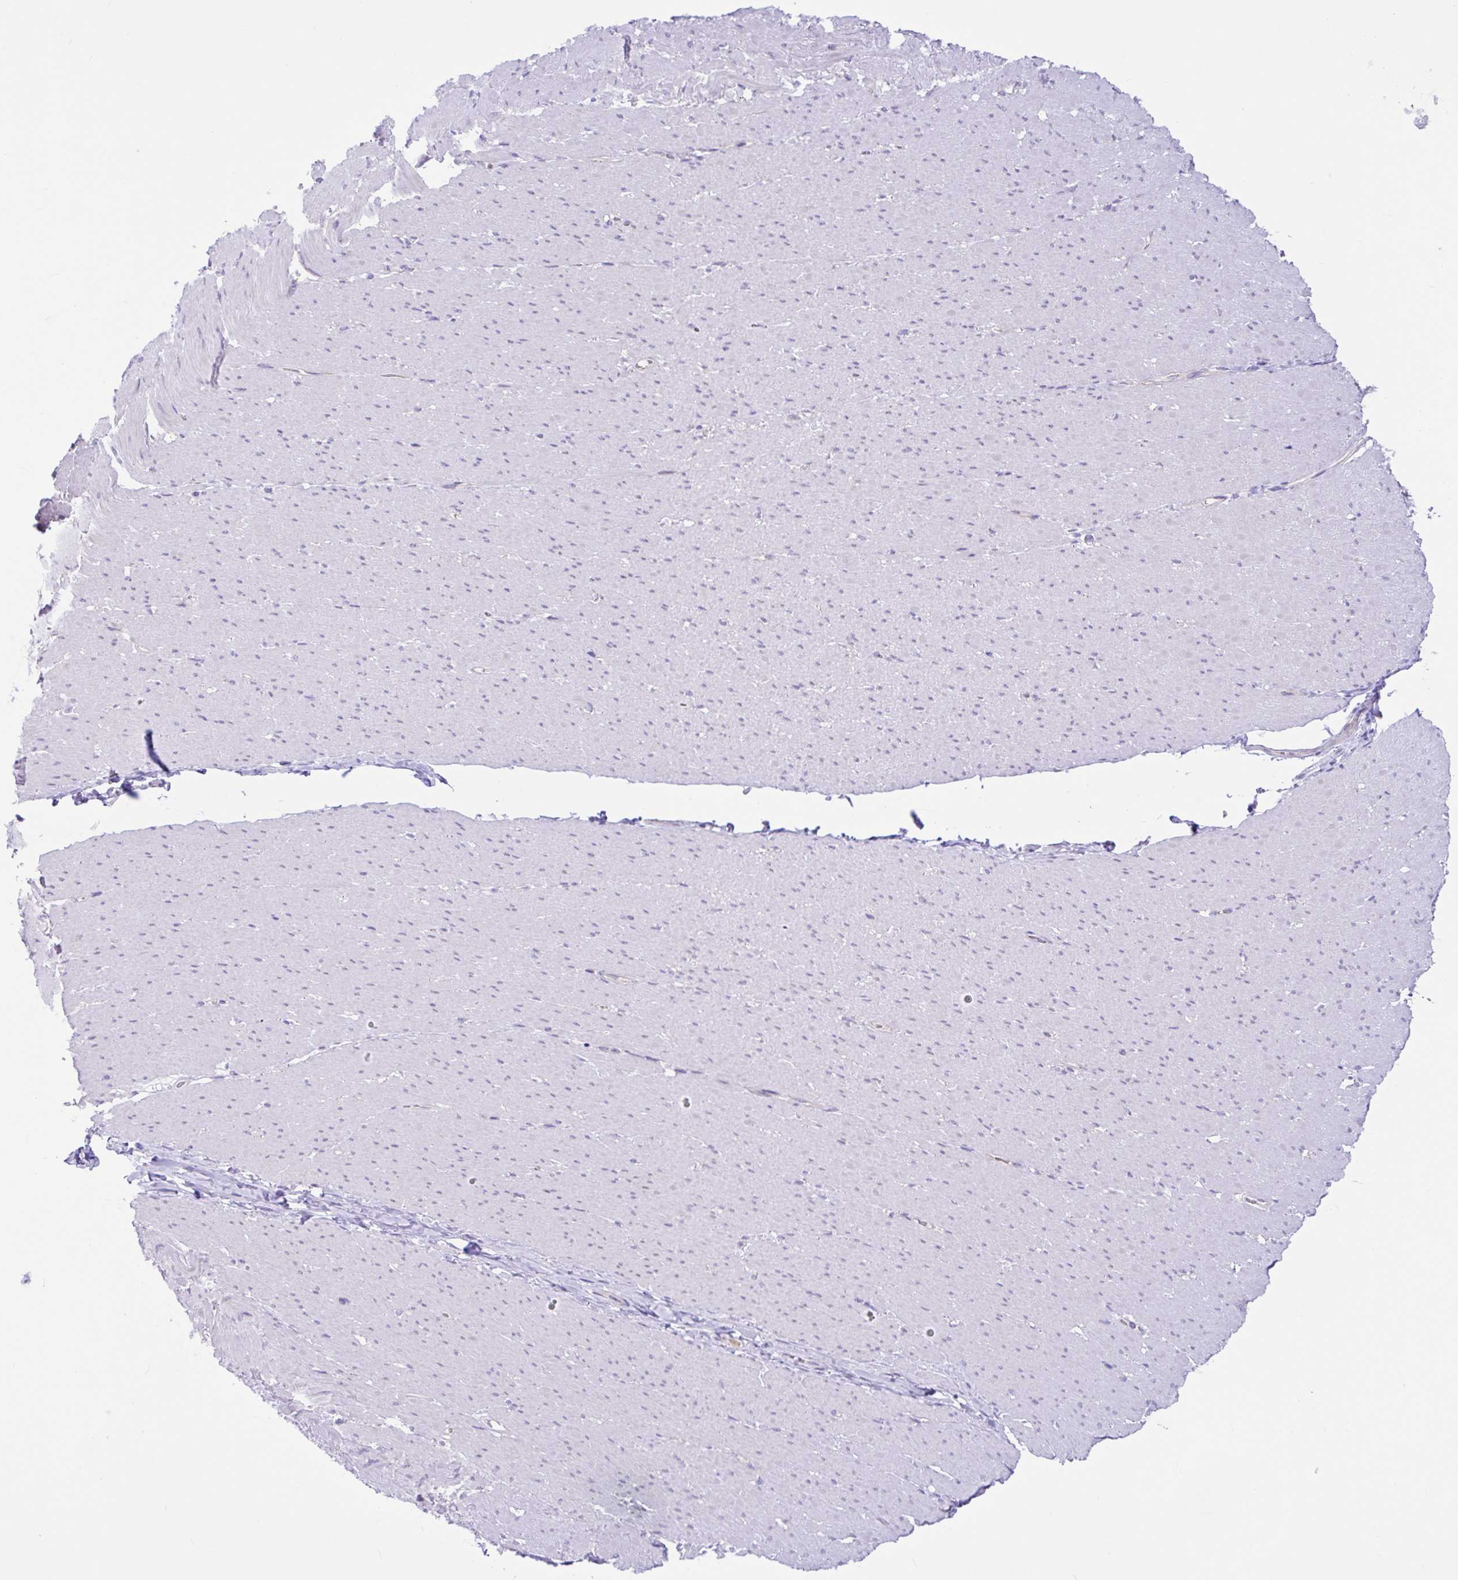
{"staining": {"intensity": "negative", "quantity": "none", "location": "none"}, "tissue": "smooth muscle", "cell_type": "Smooth muscle cells", "image_type": "normal", "snomed": [{"axis": "morphology", "description": "Normal tissue, NOS"}, {"axis": "topography", "description": "Smooth muscle"}, {"axis": "topography", "description": "Rectum"}], "caption": "IHC image of unremarkable smooth muscle: human smooth muscle stained with DAB displays no significant protein expression in smooth muscle cells. The staining is performed using DAB (3,3'-diaminobenzidine) brown chromogen with nuclei counter-stained in using hematoxylin.", "gene": "NDUFS2", "patient": {"sex": "male", "age": 53}}